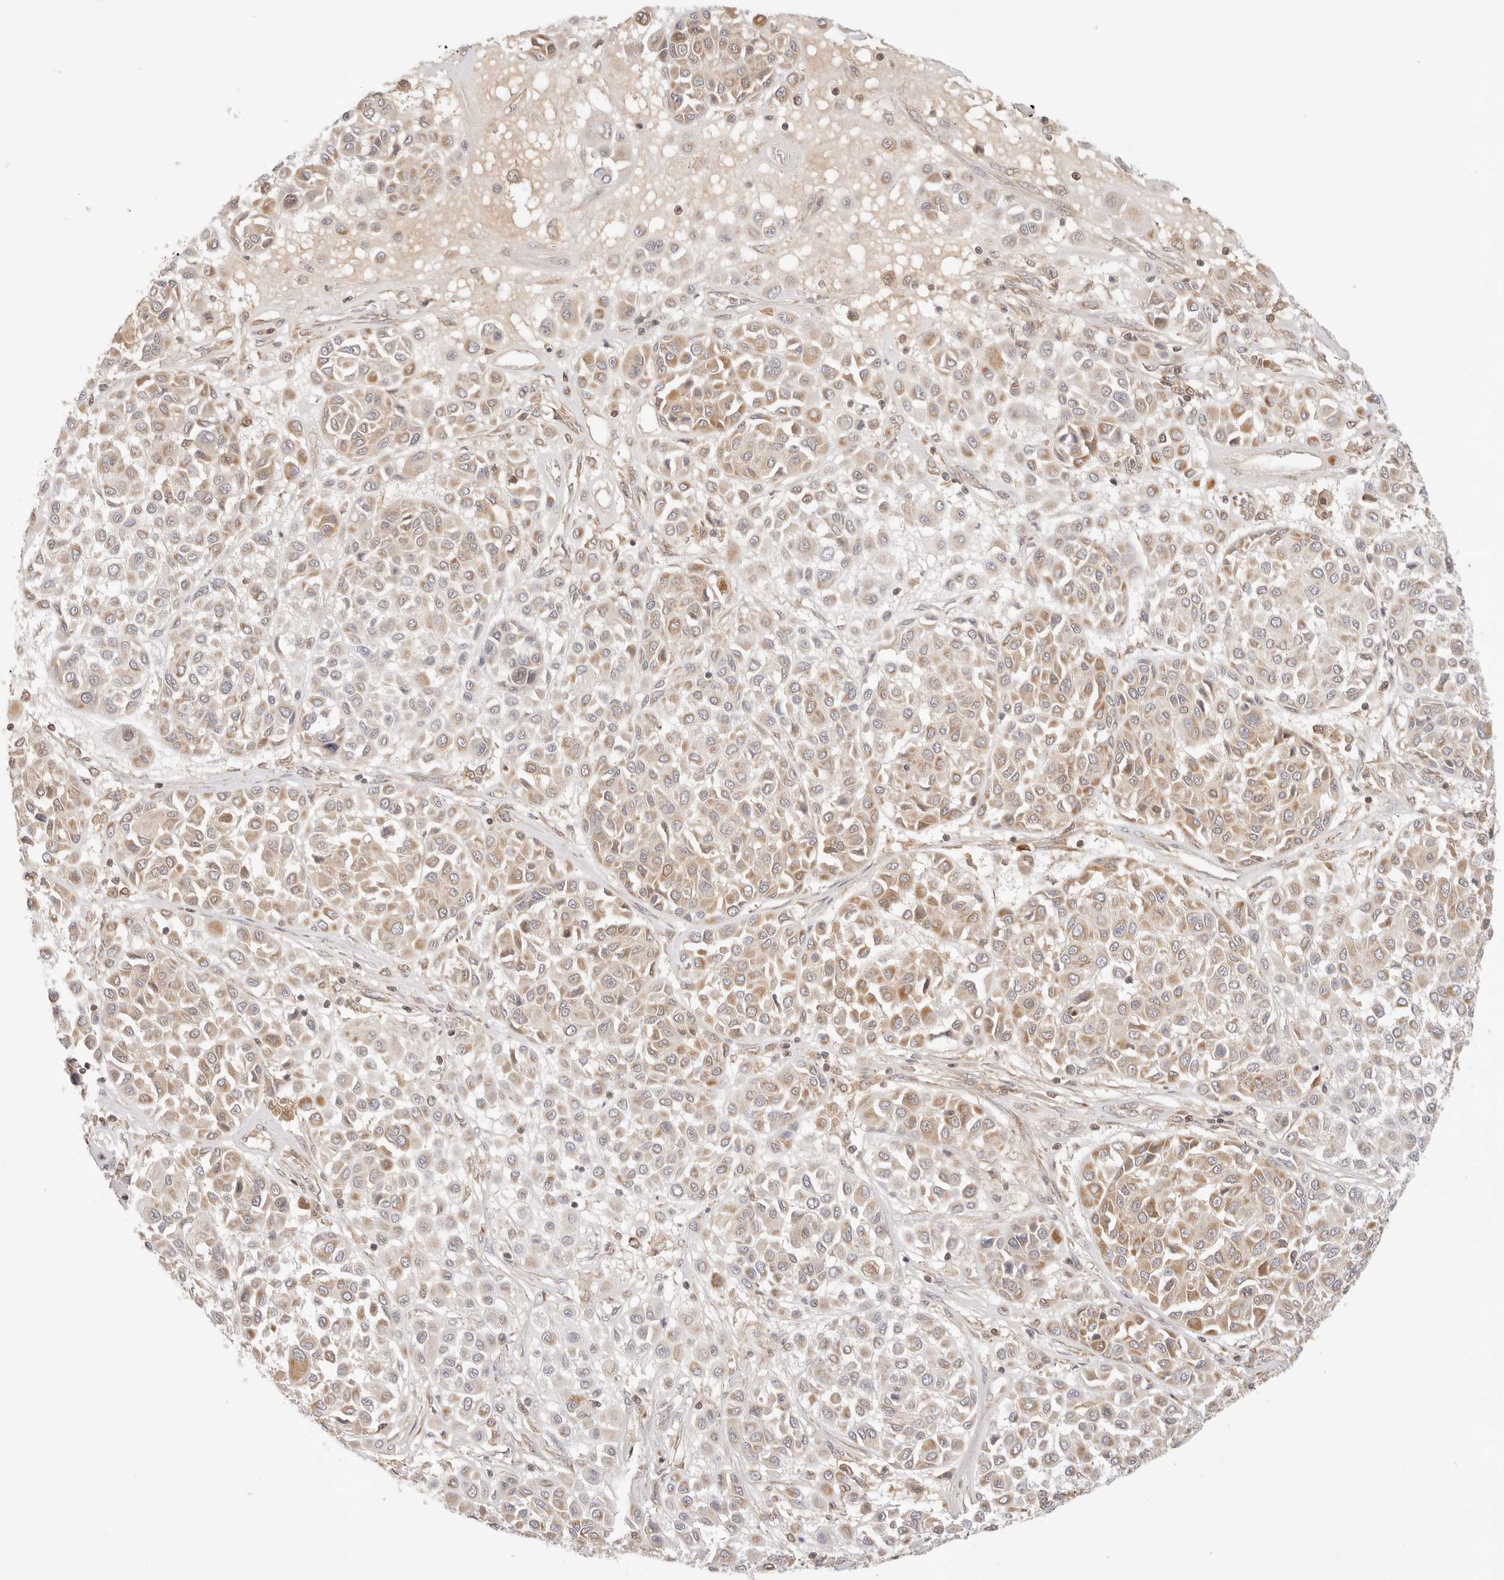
{"staining": {"intensity": "moderate", "quantity": ">75%", "location": "cytoplasmic/membranous"}, "tissue": "melanoma", "cell_type": "Tumor cells", "image_type": "cancer", "snomed": [{"axis": "morphology", "description": "Malignant melanoma, Metastatic site"}, {"axis": "topography", "description": "Soft tissue"}], "caption": "Protein expression analysis of human melanoma reveals moderate cytoplasmic/membranous staining in about >75% of tumor cells.", "gene": "COA6", "patient": {"sex": "male", "age": 41}}